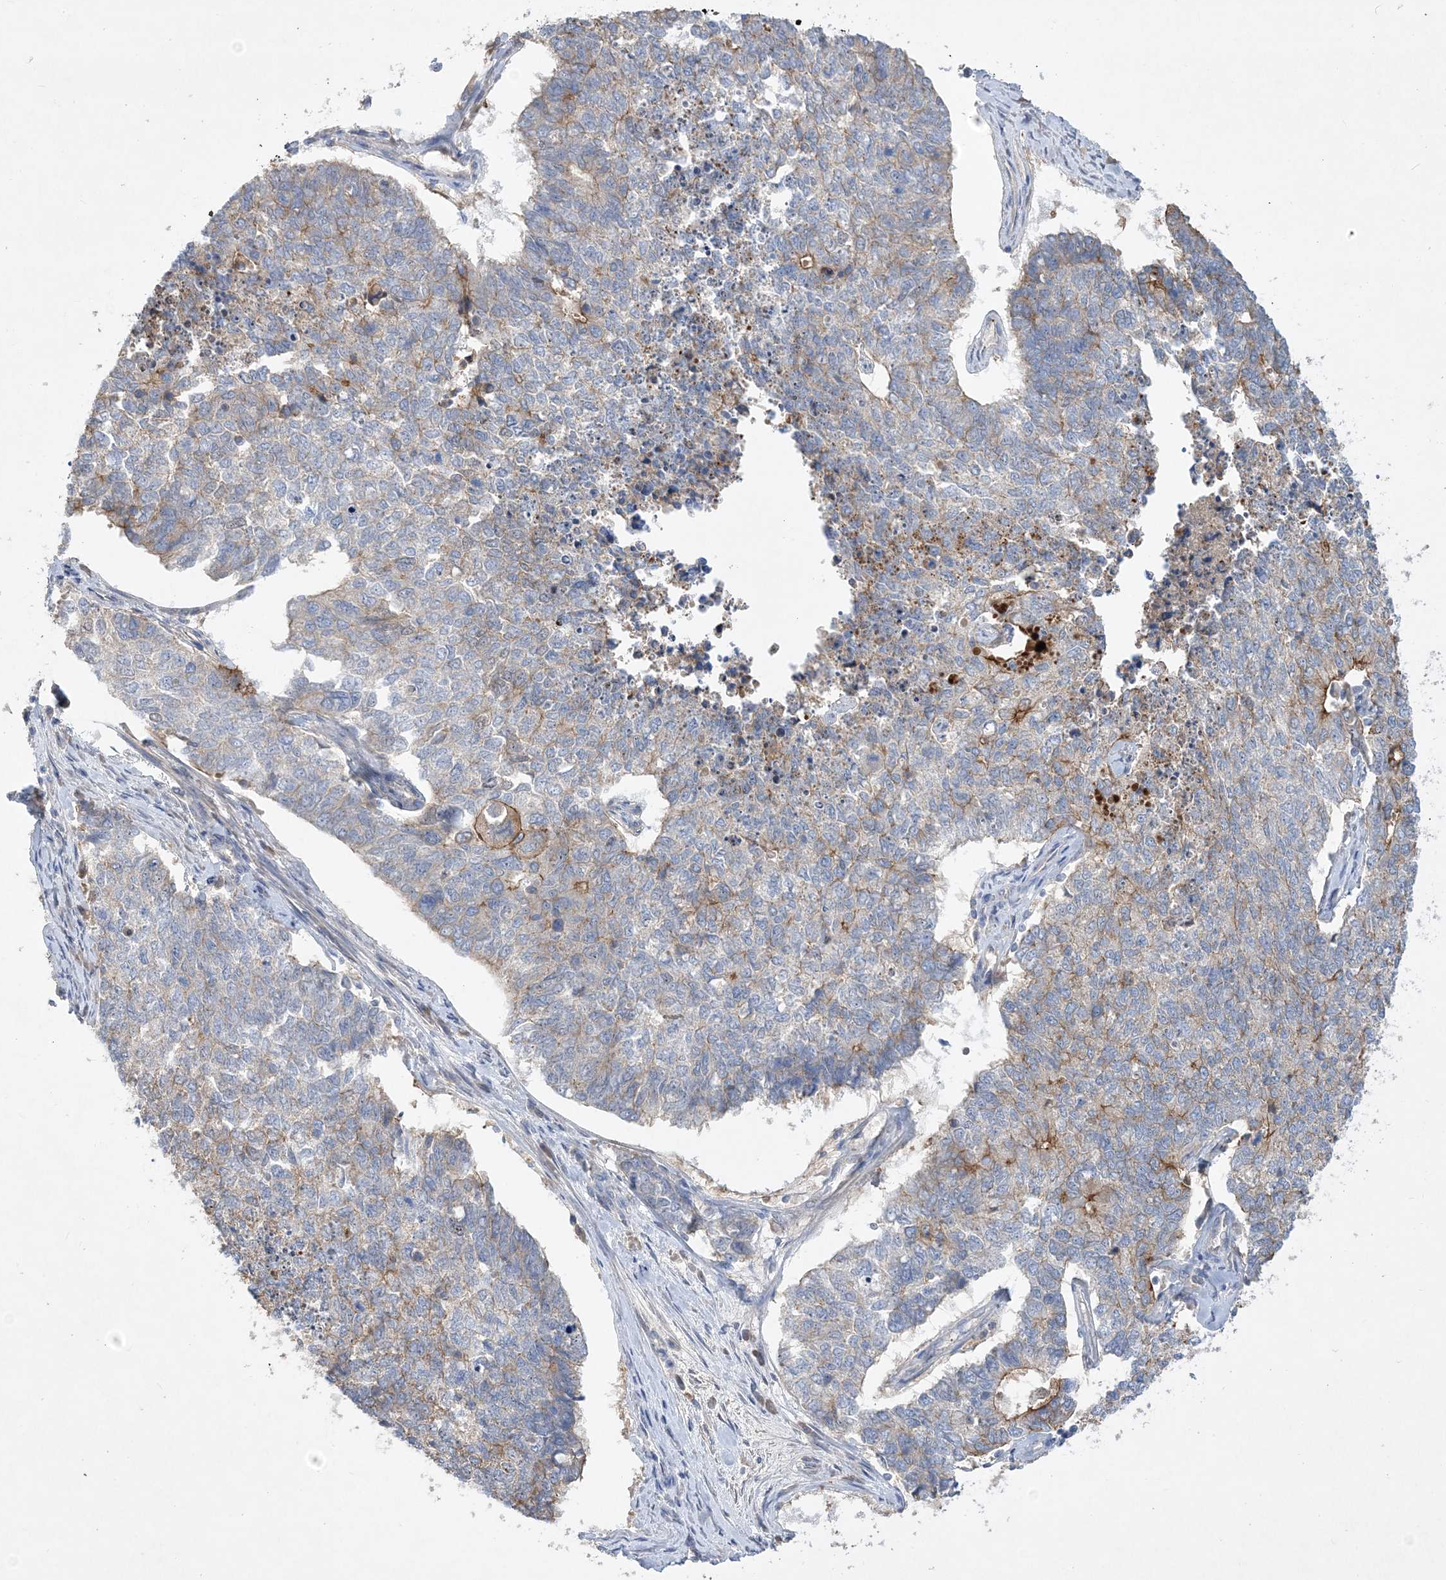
{"staining": {"intensity": "weak", "quantity": "<25%", "location": "cytoplasmic/membranous"}, "tissue": "cervical cancer", "cell_type": "Tumor cells", "image_type": "cancer", "snomed": [{"axis": "morphology", "description": "Squamous cell carcinoma, NOS"}, {"axis": "topography", "description": "Cervix"}], "caption": "Immunohistochemical staining of human squamous cell carcinoma (cervical) shows no significant expression in tumor cells. (IHC, brightfield microscopy, high magnification).", "gene": "ADCK2", "patient": {"sex": "female", "age": 63}}